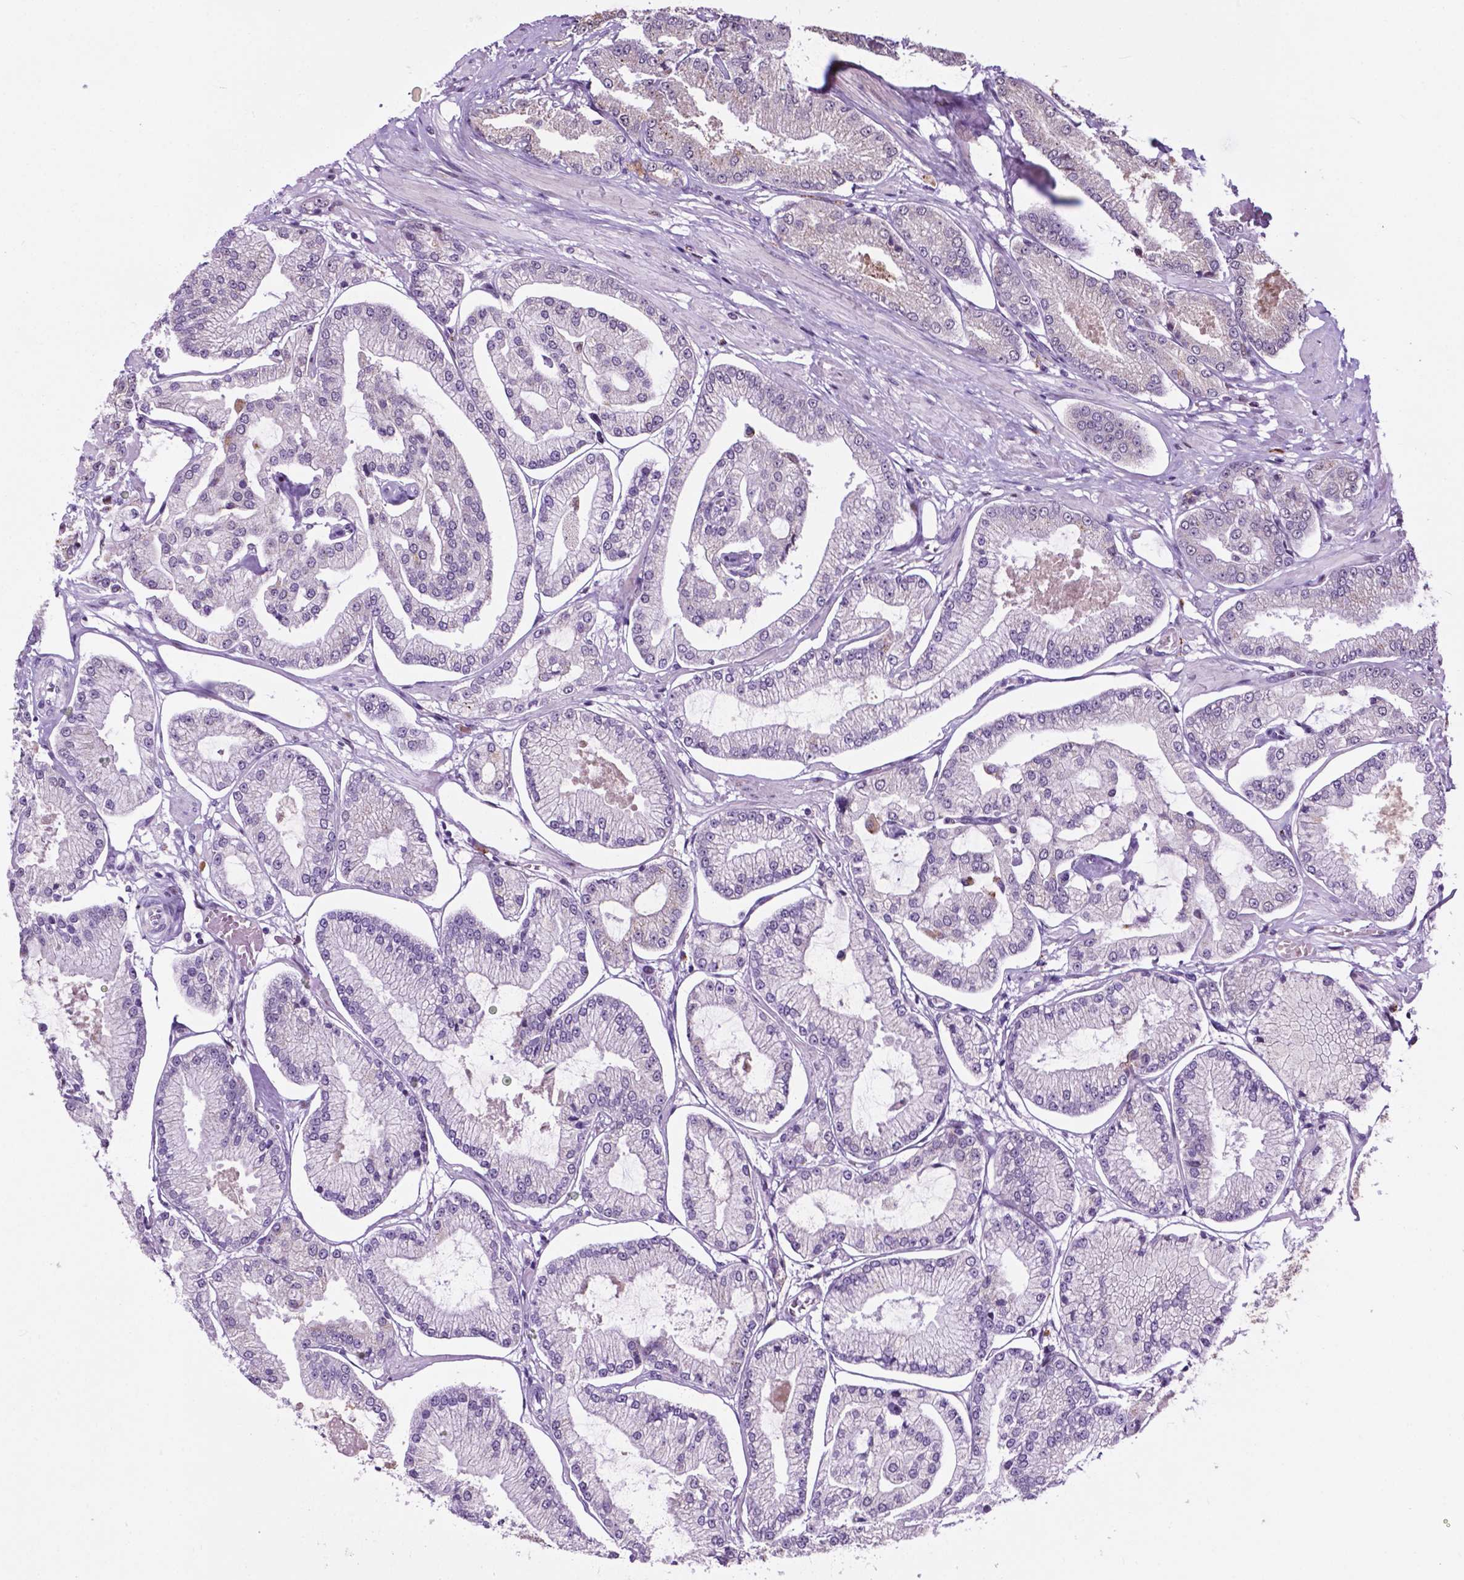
{"staining": {"intensity": "negative", "quantity": "none", "location": "none"}, "tissue": "prostate cancer", "cell_type": "Tumor cells", "image_type": "cancer", "snomed": [{"axis": "morphology", "description": "Adenocarcinoma, Low grade"}, {"axis": "topography", "description": "Prostate"}], "caption": "DAB (3,3'-diaminobenzidine) immunohistochemical staining of human low-grade adenocarcinoma (prostate) shows no significant positivity in tumor cells.", "gene": "SMAD3", "patient": {"sex": "male", "age": 55}}